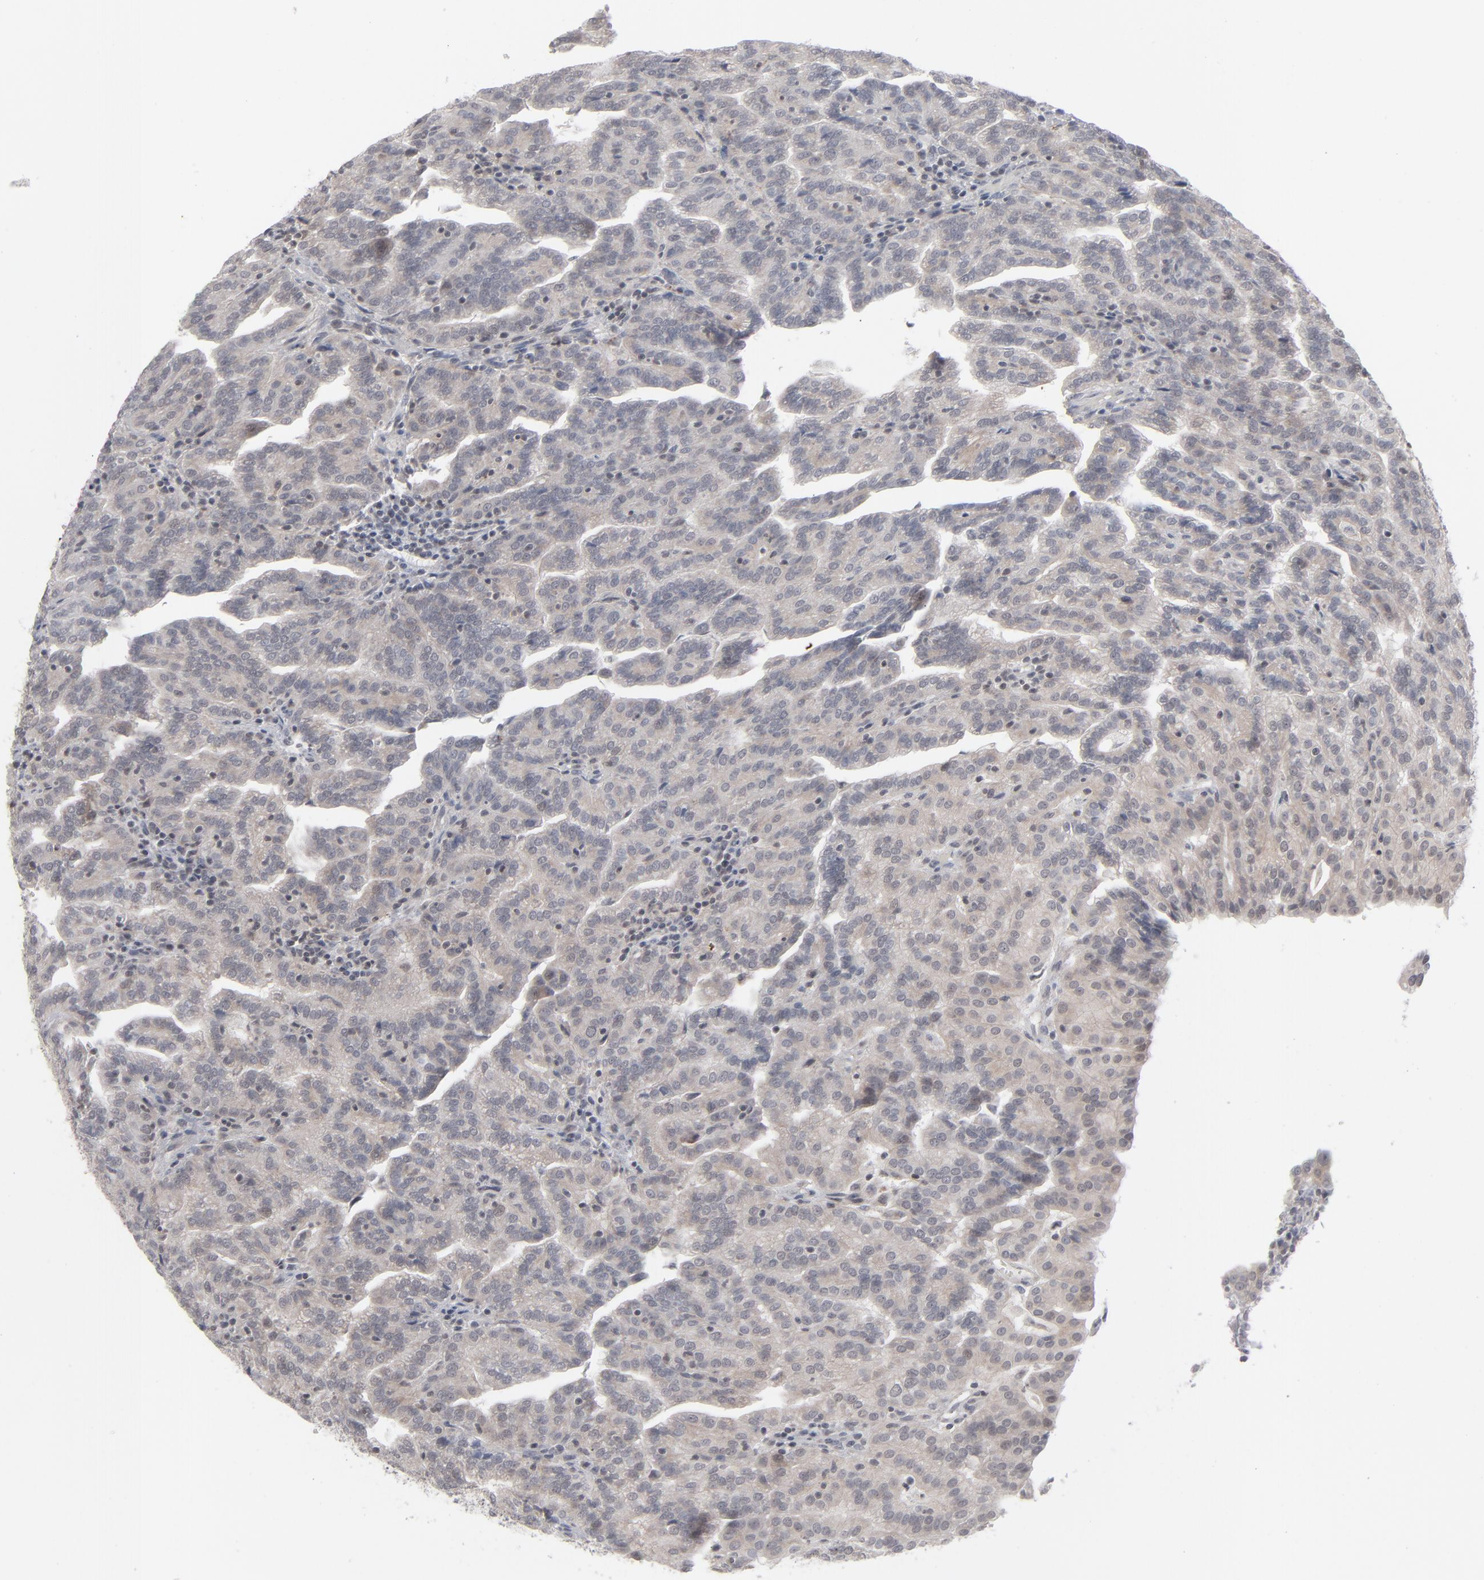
{"staining": {"intensity": "weak", "quantity": ">75%", "location": "cytoplasmic/membranous"}, "tissue": "renal cancer", "cell_type": "Tumor cells", "image_type": "cancer", "snomed": [{"axis": "morphology", "description": "Adenocarcinoma, NOS"}, {"axis": "topography", "description": "Kidney"}], "caption": "Renal adenocarcinoma tissue shows weak cytoplasmic/membranous expression in about >75% of tumor cells, visualized by immunohistochemistry.", "gene": "POF1B", "patient": {"sex": "male", "age": 61}}